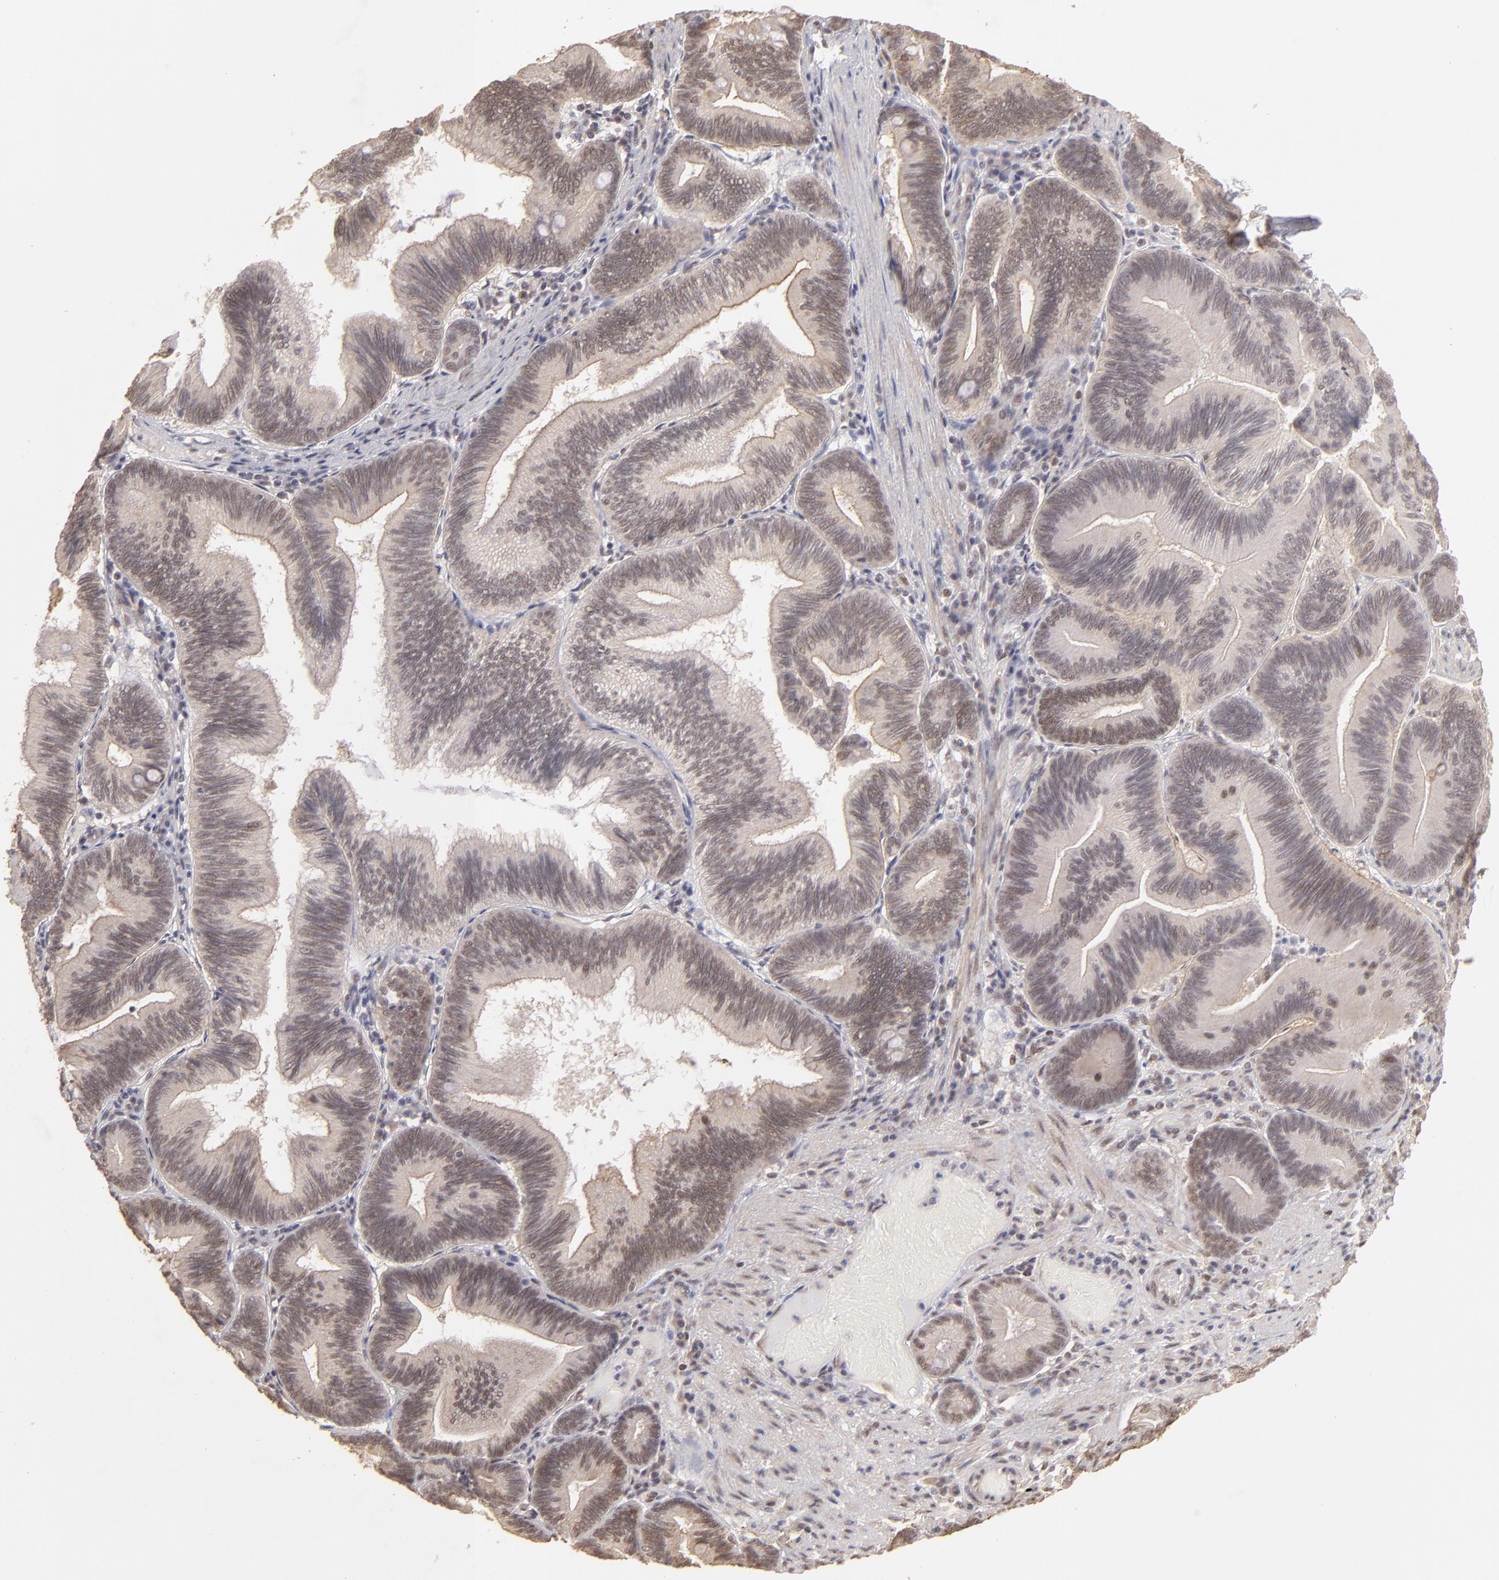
{"staining": {"intensity": "moderate", "quantity": ">75%", "location": "cytoplasmic/membranous,nuclear"}, "tissue": "pancreatic cancer", "cell_type": "Tumor cells", "image_type": "cancer", "snomed": [{"axis": "morphology", "description": "Adenocarcinoma, NOS"}, {"axis": "topography", "description": "Pancreas"}], "caption": "Pancreatic cancer (adenocarcinoma) tissue shows moderate cytoplasmic/membranous and nuclear positivity in about >75% of tumor cells, visualized by immunohistochemistry. (DAB (3,3'-diaminobenzidine) IHC, brown staining for protein, blue staining for nuclei).", "gene": "CLOCK", "patient": {"sex": "male", "age": 82}}